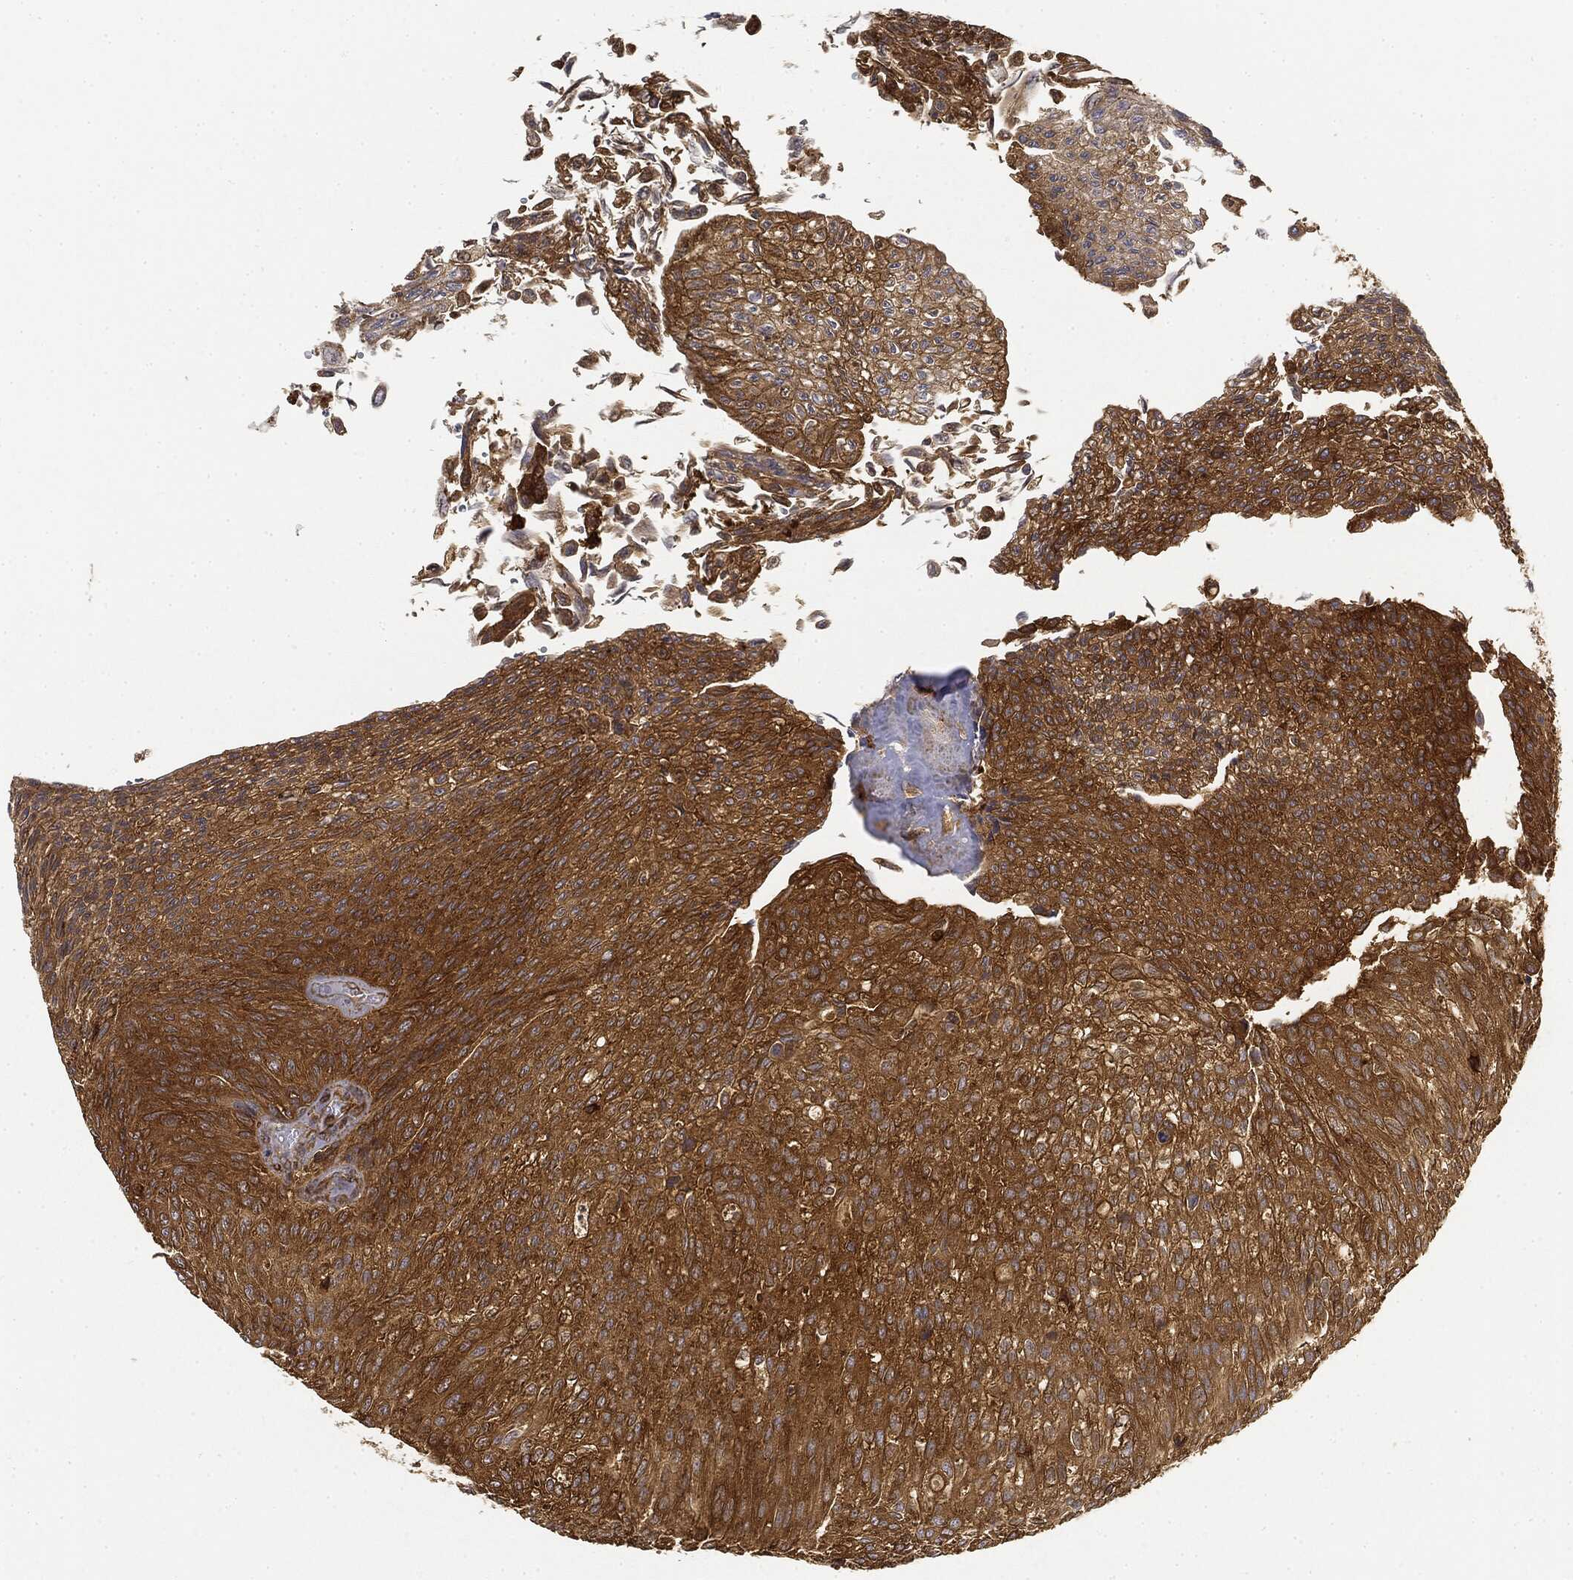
{"staining": {"intensity": "strong", "quantity": "25%-75%", "location": "cytoplasmic/membranous"}, "tissue": "urothelial cancer", "cell_type": "Tumor cells", "image_type": "cancer", "snomed": [{"axis": "morphology", "description": "Urothelial carcinoma, Low grade"}, {"axis": "topography", "description": "Ureter, NOS"}, {"axis": "topography", "description": "Urinary bladder"}], "caption": "A micrograph of human low-grade urothelial carcinoma stained for a protein exhibits strong cytoplasmic/membranous brown staining in tumor cells.", "gene": "WDR1", "patient": {"sex": "male", "age": 78}}